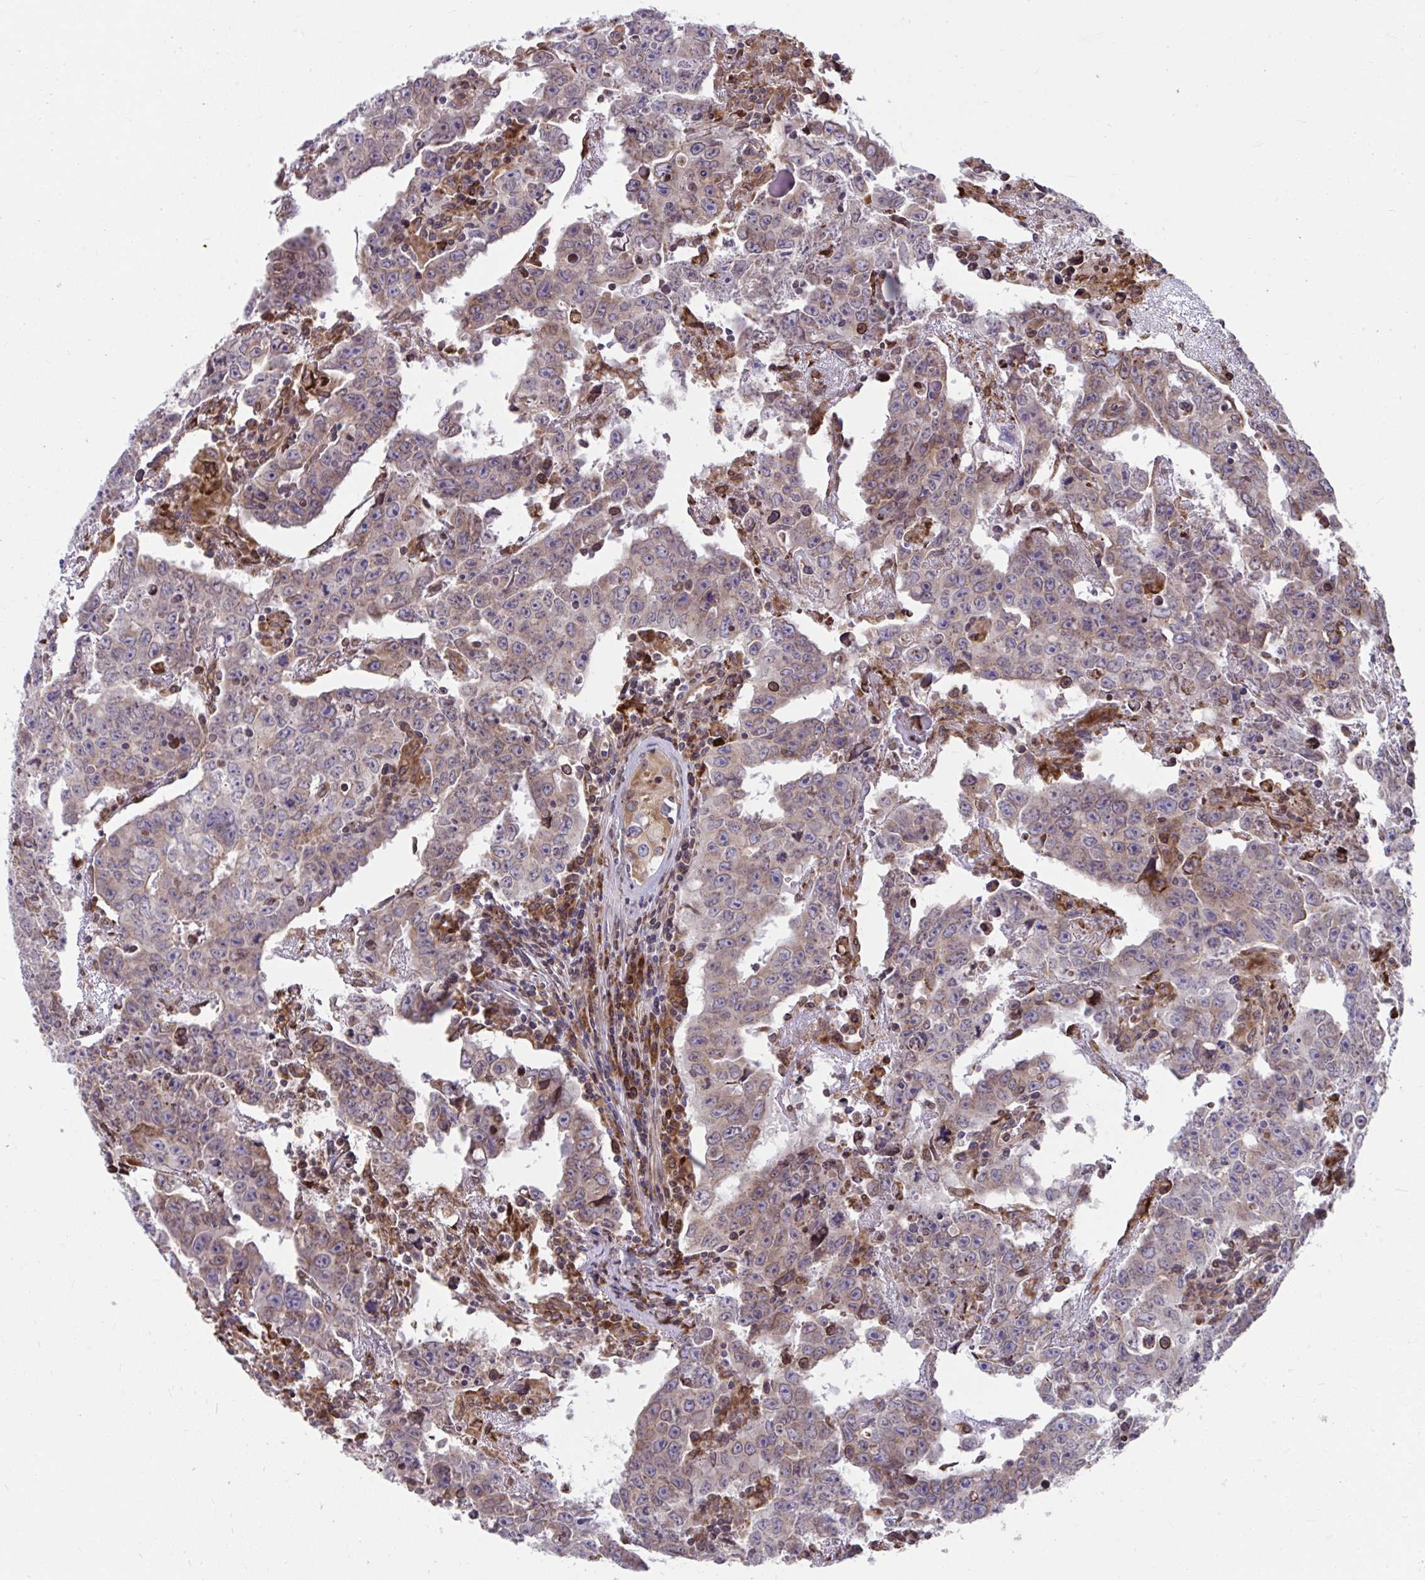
{"staining": {"intensity": "weak", "quantity": "25%-75%", "location": "cytoplasmic/membranous"}, "tissue": "testis cancer", "cell_type": "Tumor cells", "image_type": "cancer", "snomed": [{"axis": "morphology", "description": "Carcinoma, Embryonal, NOS"}, {"axis": "topography", "description": "Testis"}], "caption": "Protein expression analysis of testis cancer (embryonal carcinoma) displays weak cytoplasmic/membranous positivity in approximately 25%-75% of tumor cells. The protein of interest is shown in brown color, while the nuclei are stained blue.", "gene": "STIM2", "patient": {"sex": "male", "age": 22}}